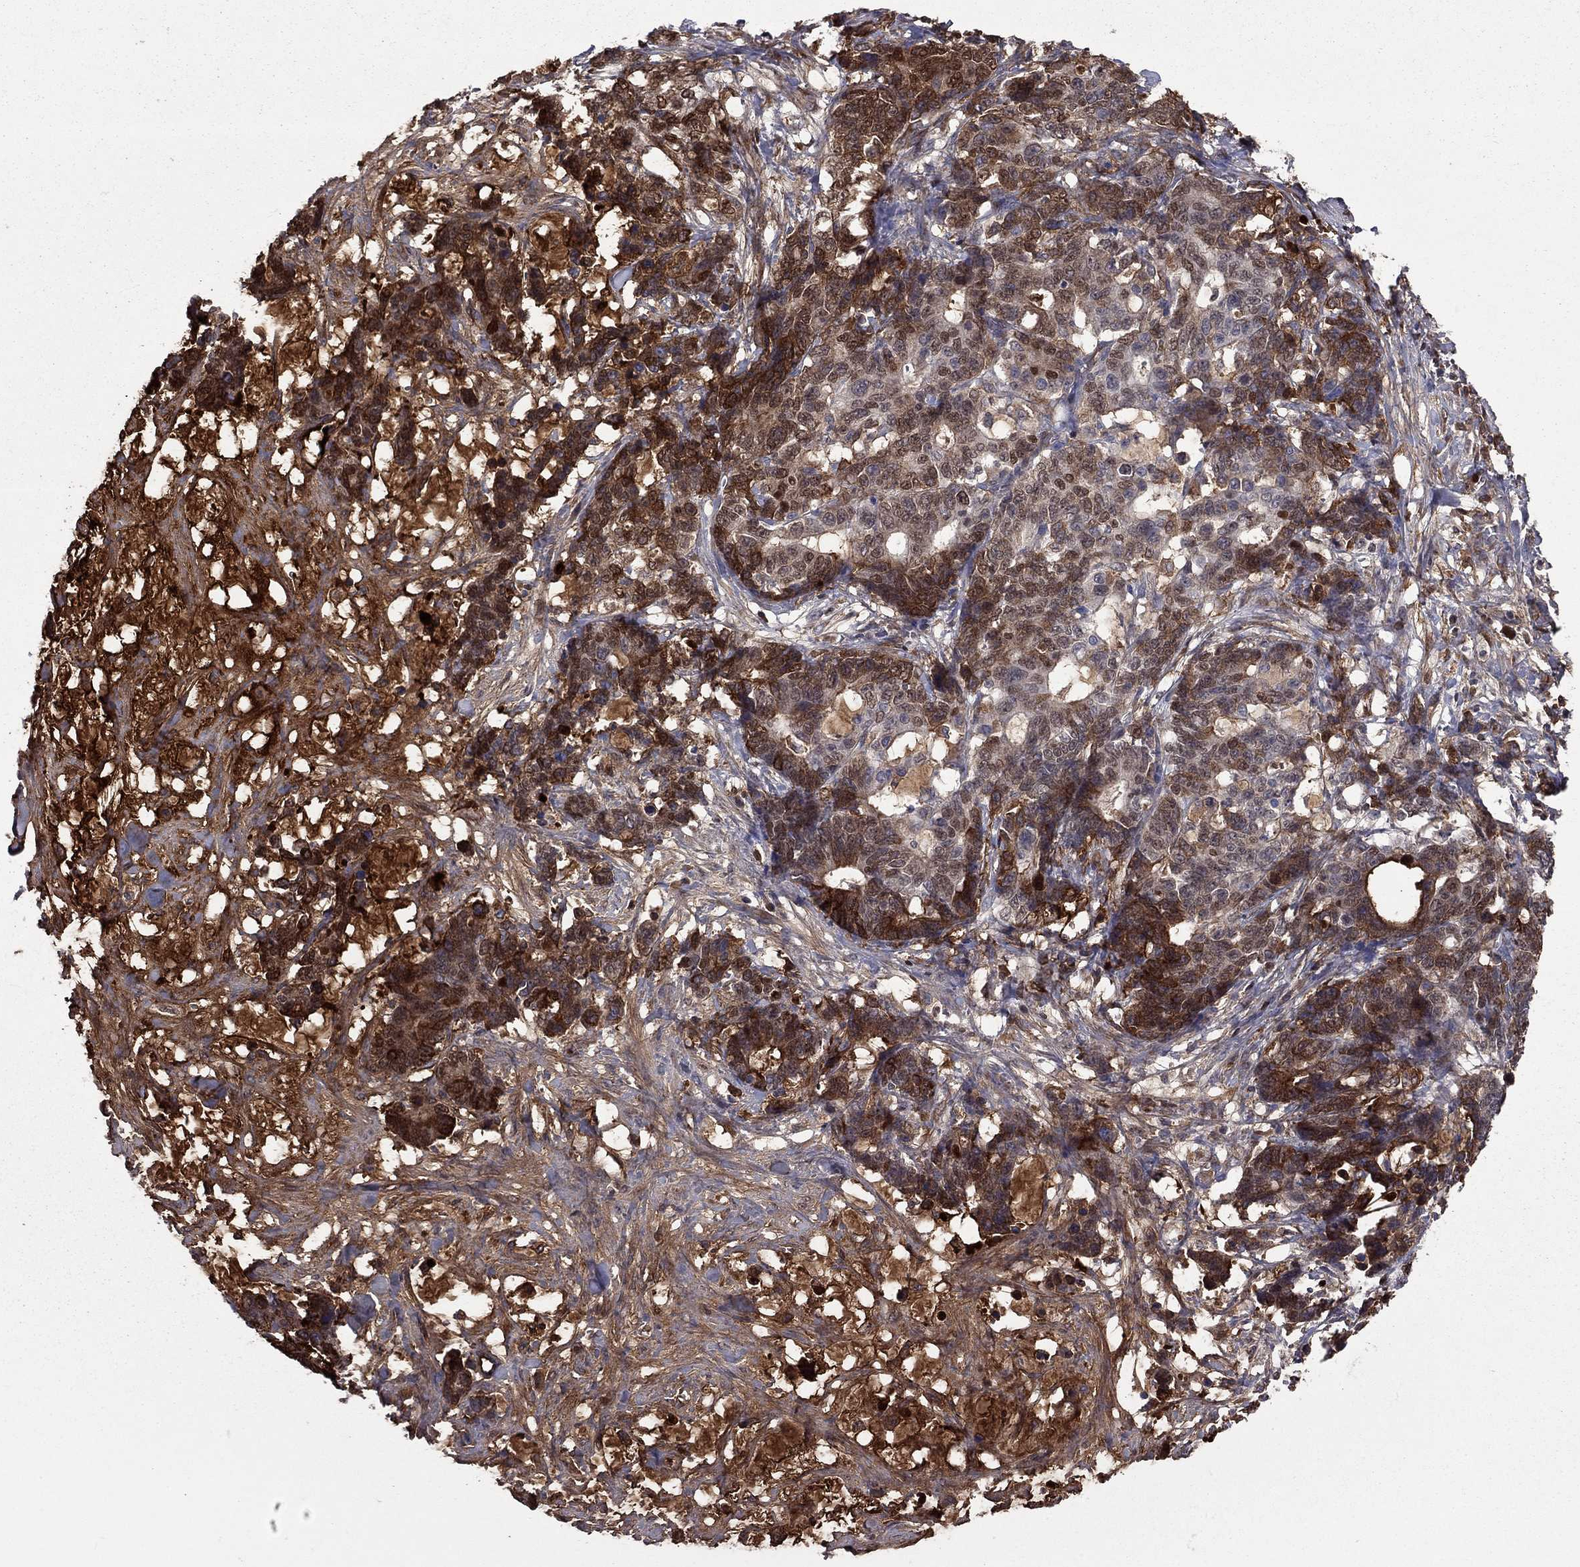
{"staining": {"intensity": "strong", "quantity": "<25%", "location": "cytoplasmic/membranous"}, "tissue": "stomach cancer", "cell_type": "Tumor cells", "image_type": "cancer", "snomed": [{"axis": "morphology", "description": "Normal tissue, NOS"}, {"axis": "morphology", "description": "Adenocarcinoma, NOS"}, {"axis": "topography", "description": "Stomach"}], "caption": "Tumor cells exhibit strong cytoplasmic/membranous positivity in about <25% of cells in adenocarcinoma (stomach).", "gene": "HPX", "patient": {"sex": "female", "age": 64}}